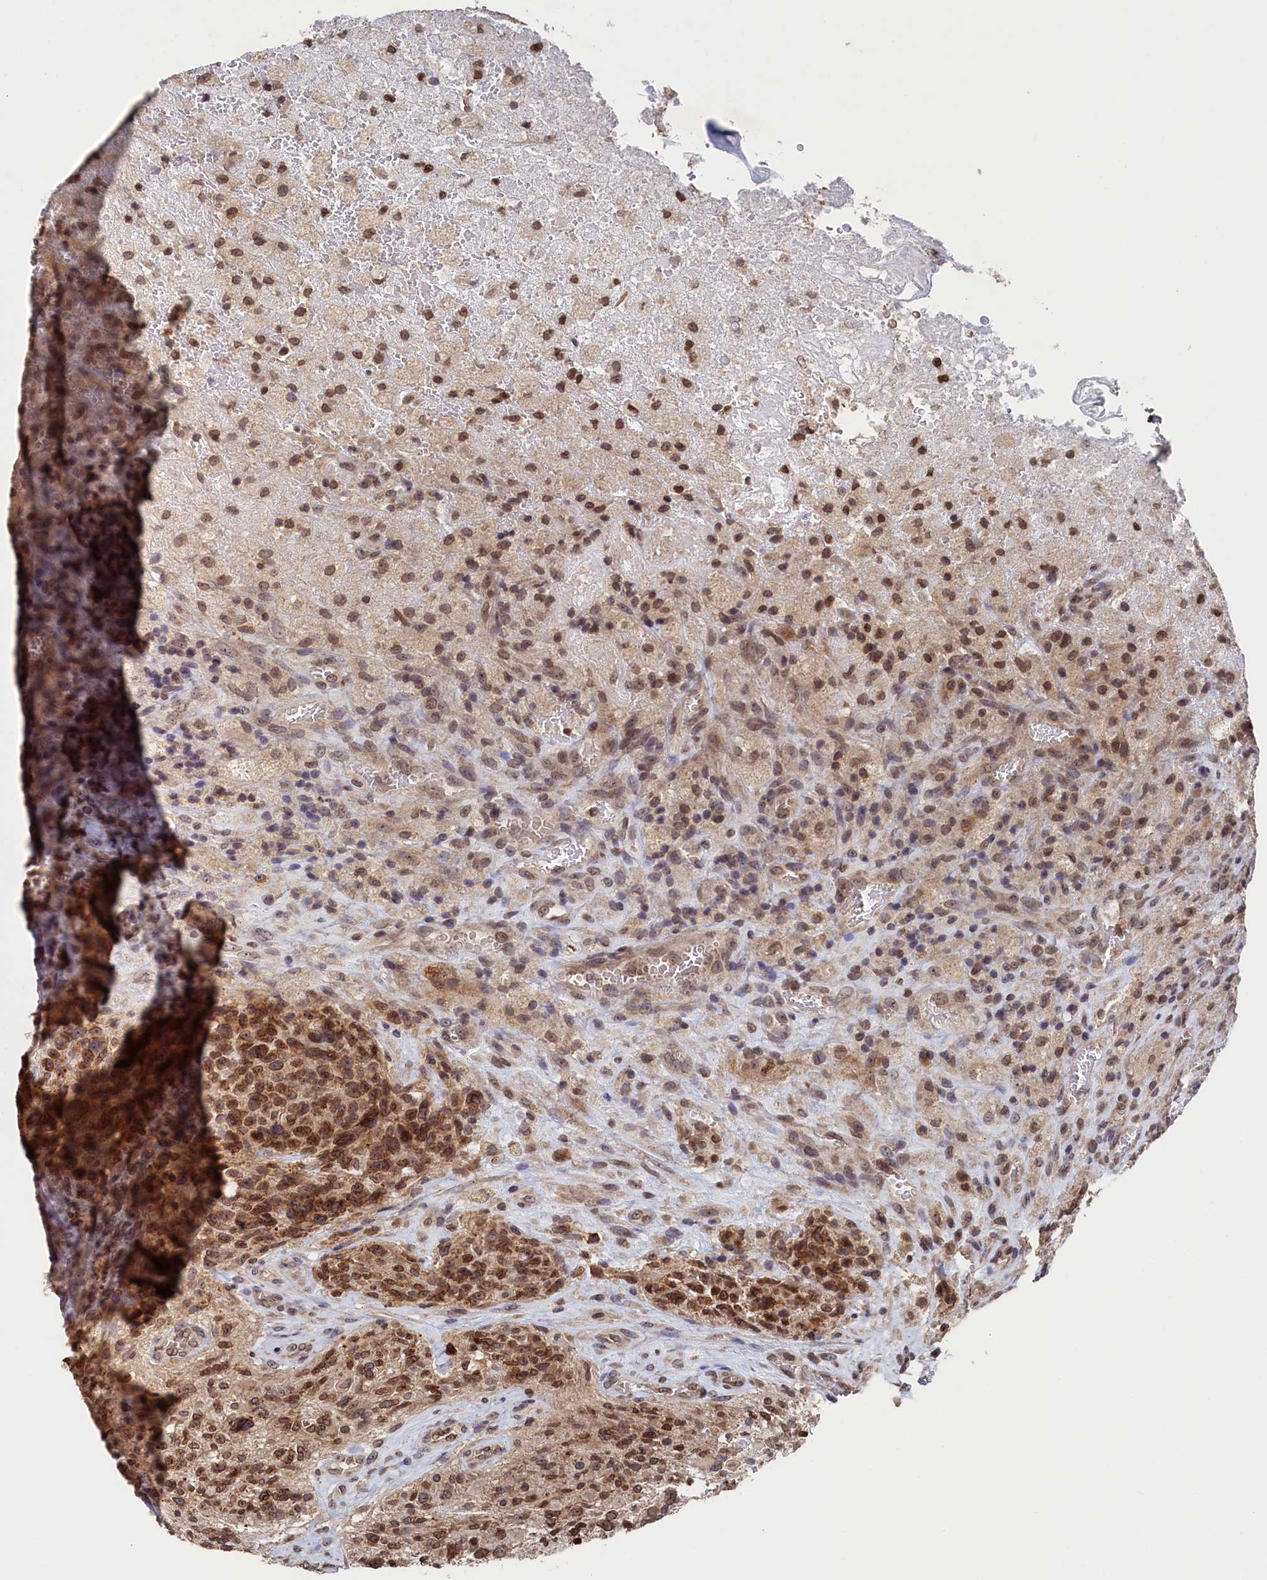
{"staining": {"intensity": "moderate", "quantity": ">75%", "location": "cytoplasmic/membranous,nuclear"}, "tissue": "glioma", "cell_type": "Tumor cells", "image_type": "cancer", "snomed": [{"axis": "morphology", "description": "Glioma, malignant, High grade"}, {"axis": "topography", "description": "Brain"}], "caption": "DAB (3,3'-diaminobenzidine) immunohistochemical staining of glioma shows moderate cytoplasmic/membranous and nuclear protein staining in approximately >75% of tumor cells.", "gene": "ANKEF1", "patient": {"sex": "male", "age": 69}}